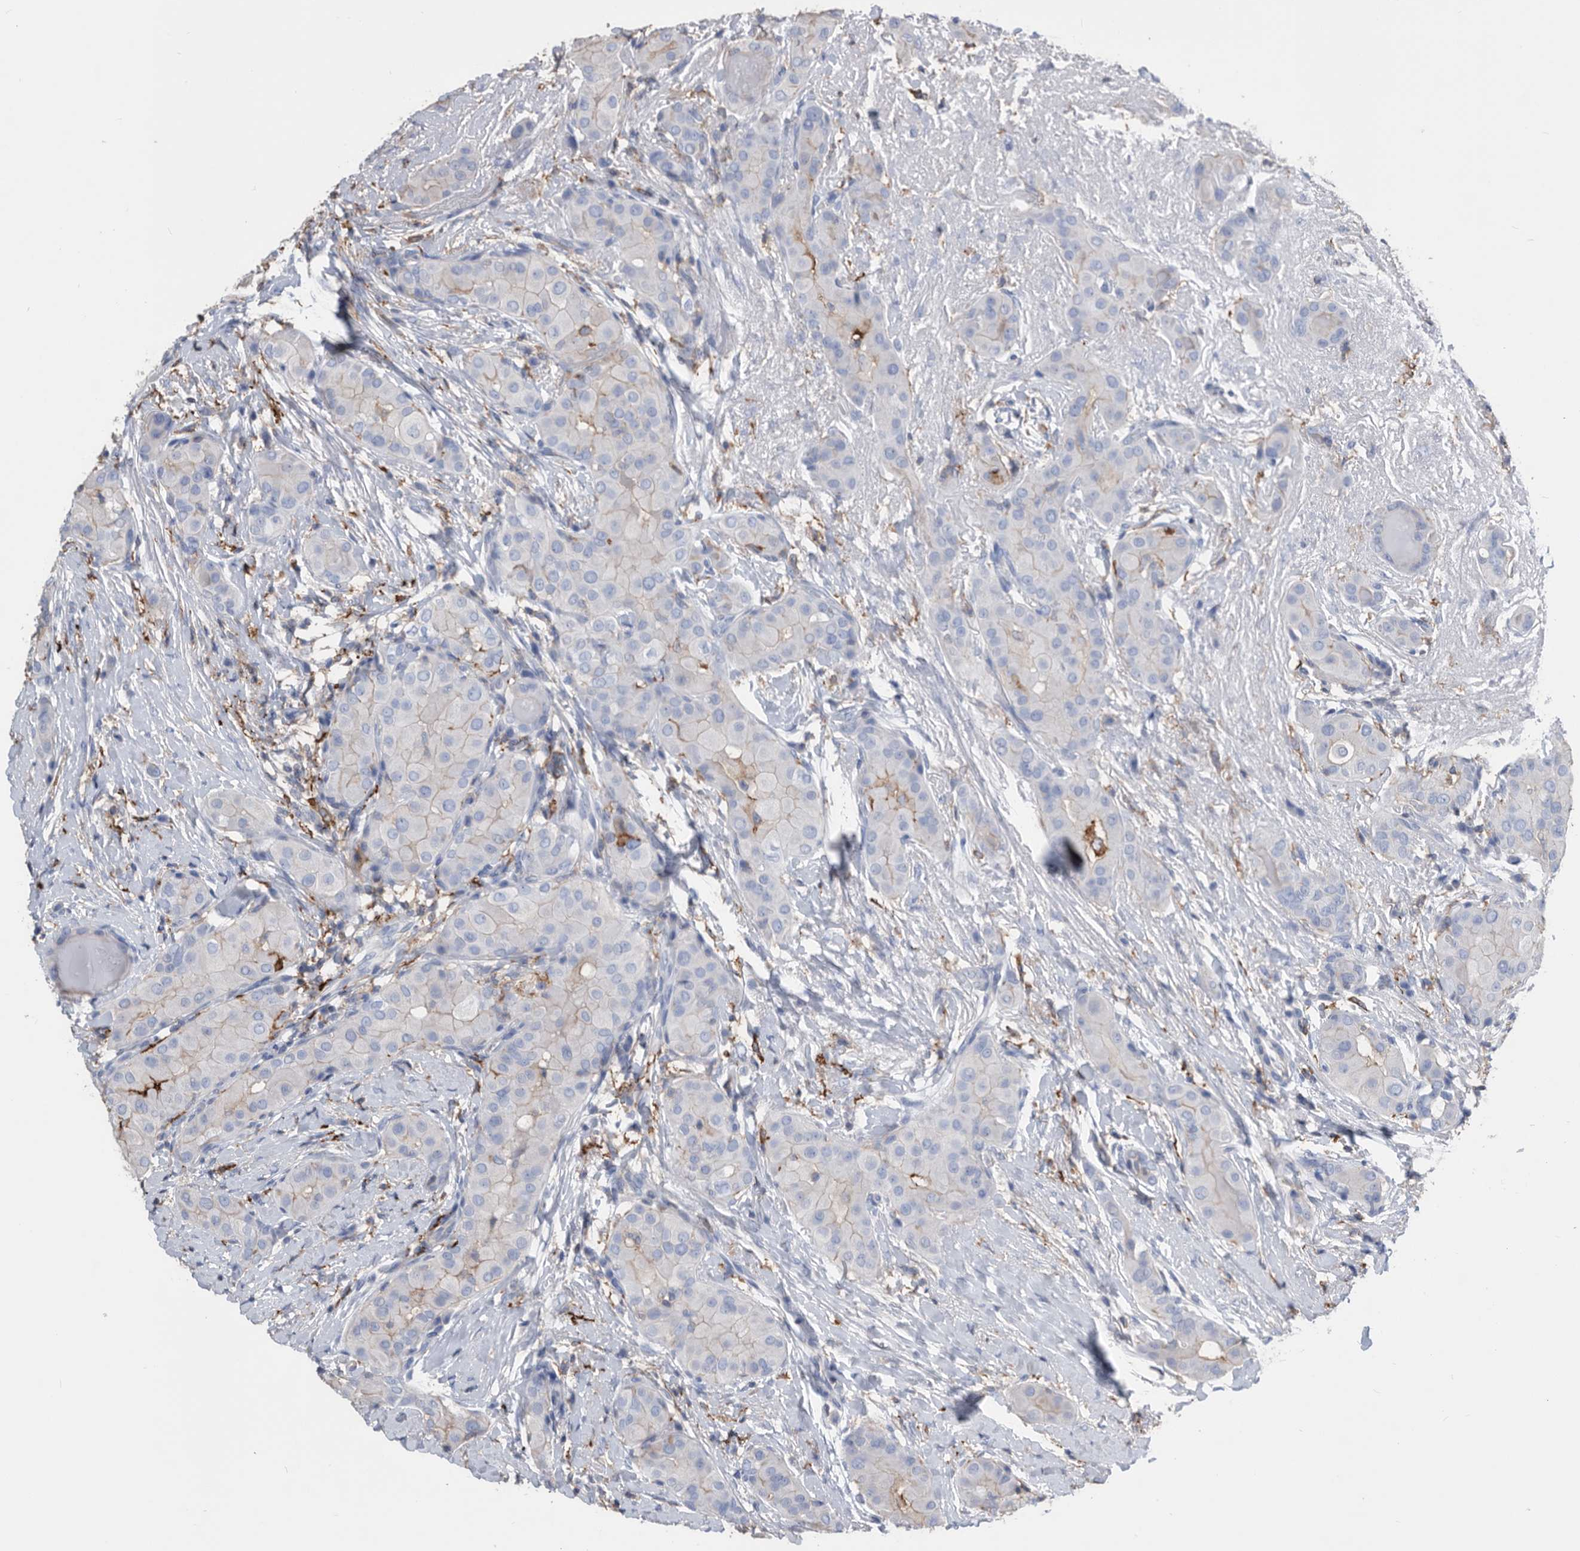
{"staining": {"intensity": "weak", "quantity": "<25%", "location": "cytoplasmic/membranous"}, "tissue": "thyroid cancer", "cell_type": "Tumor cells", "image_type": "cancer", "snomed": [{"axis": "morphology", "description": "Papillary adenocarcinoma, NOS"}, {"axis": "topography", "description": "Thyroid gland"}], "caption": "Thyroid cancer was stained to show a protein in brown. There is no significant expression in tumor cells.", "gene": "MS4A4A", "patient": {"sex": "male", "age": 33}}